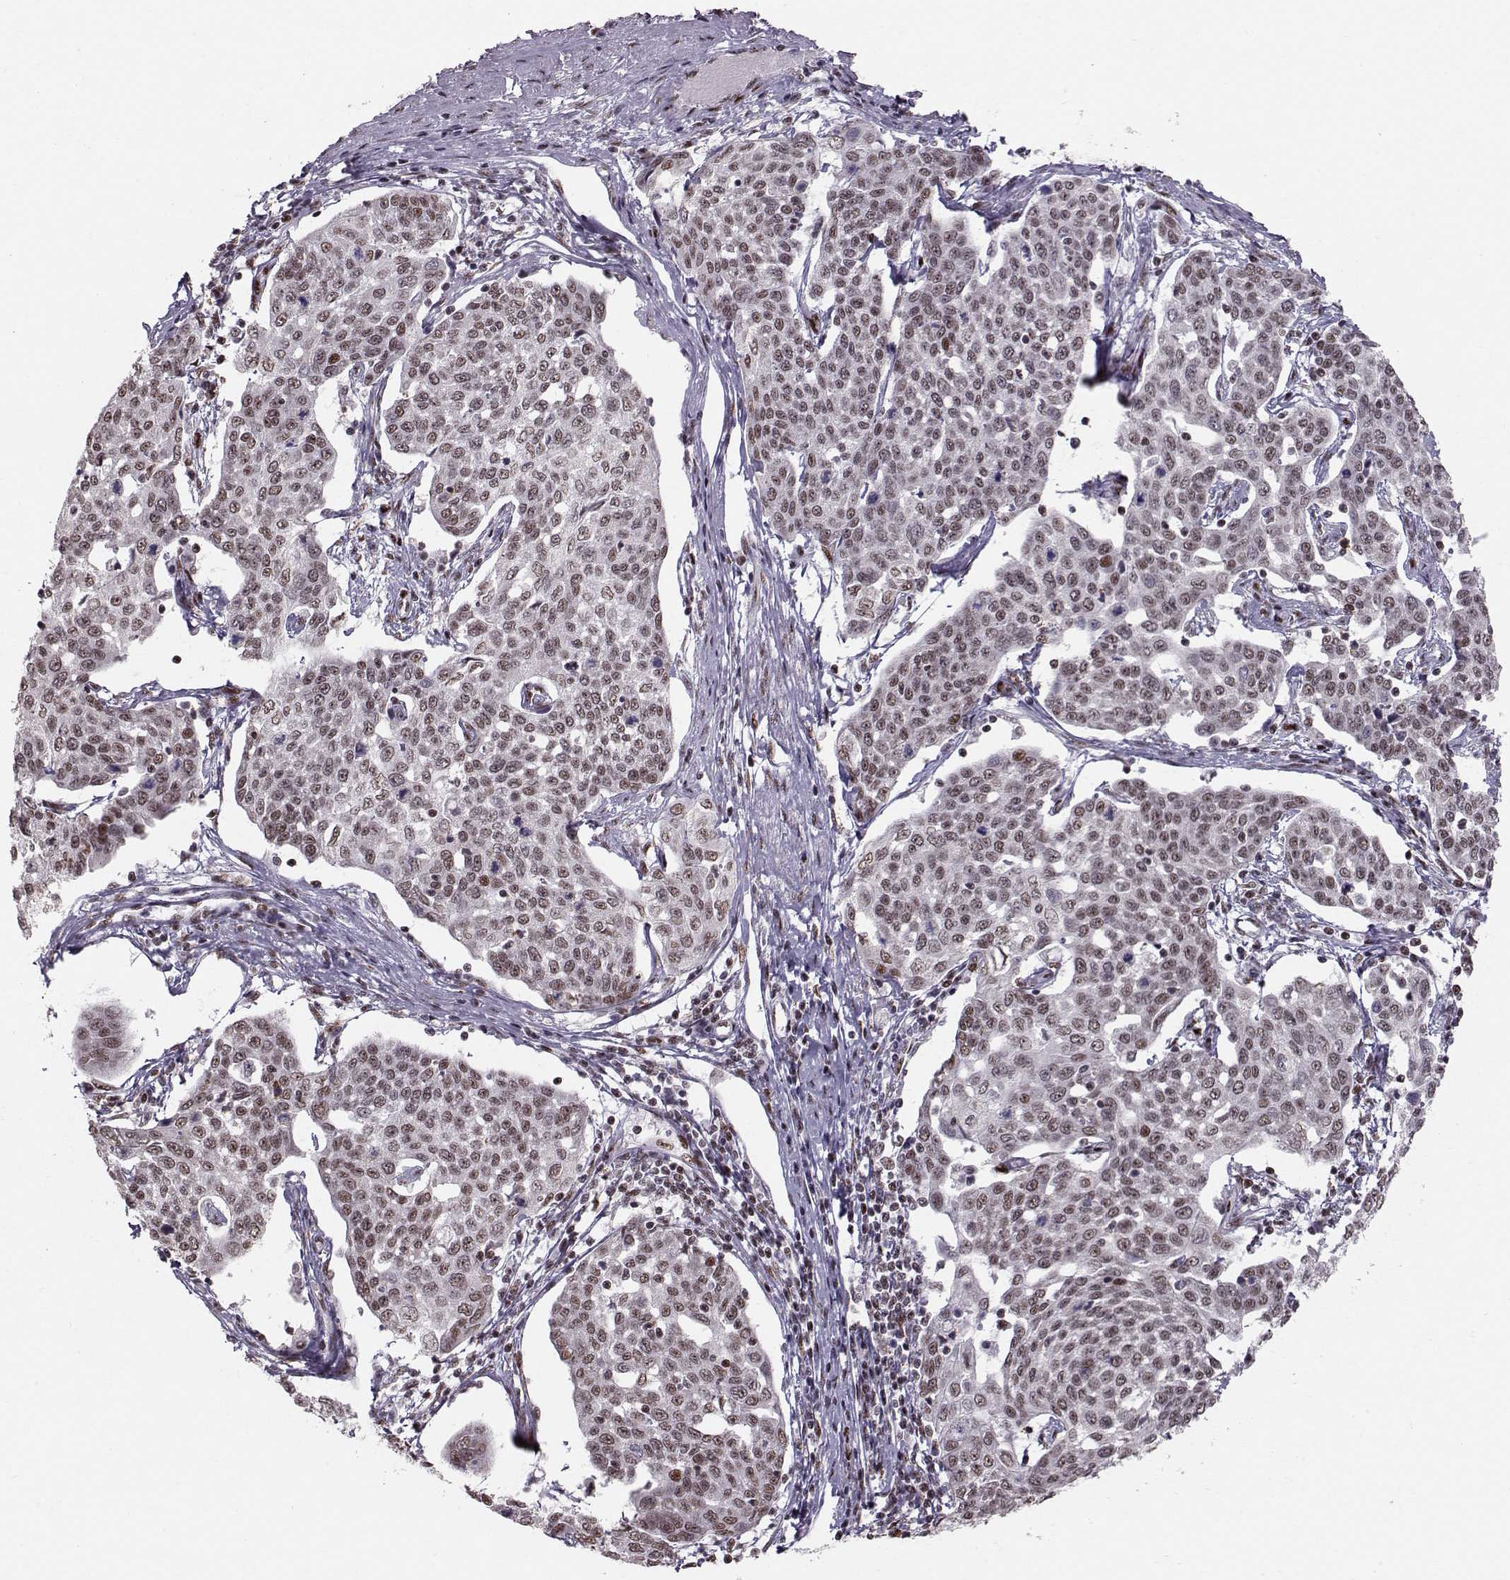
{"staining": {"intensity": "moderate", "quantity": "25%-75%", "location": "nuclear"}, "tissue": "cervical cancer", "cell_type": "Tumor cells", "image_type": "cancer", "snomed": [{"axis": "morphology", "description": "Squamous cell carcinoma, NOS"}, {"axis": "topography", "description": "Cervix"}], "caption": "The image demonstrates a brown stain indicating the presence of a protein in the nuclear of tumor cells in squamous cell carcinoma (cervical).", "gene": "SNAPC2", "patient": {"sex": "female", "age": 34}}